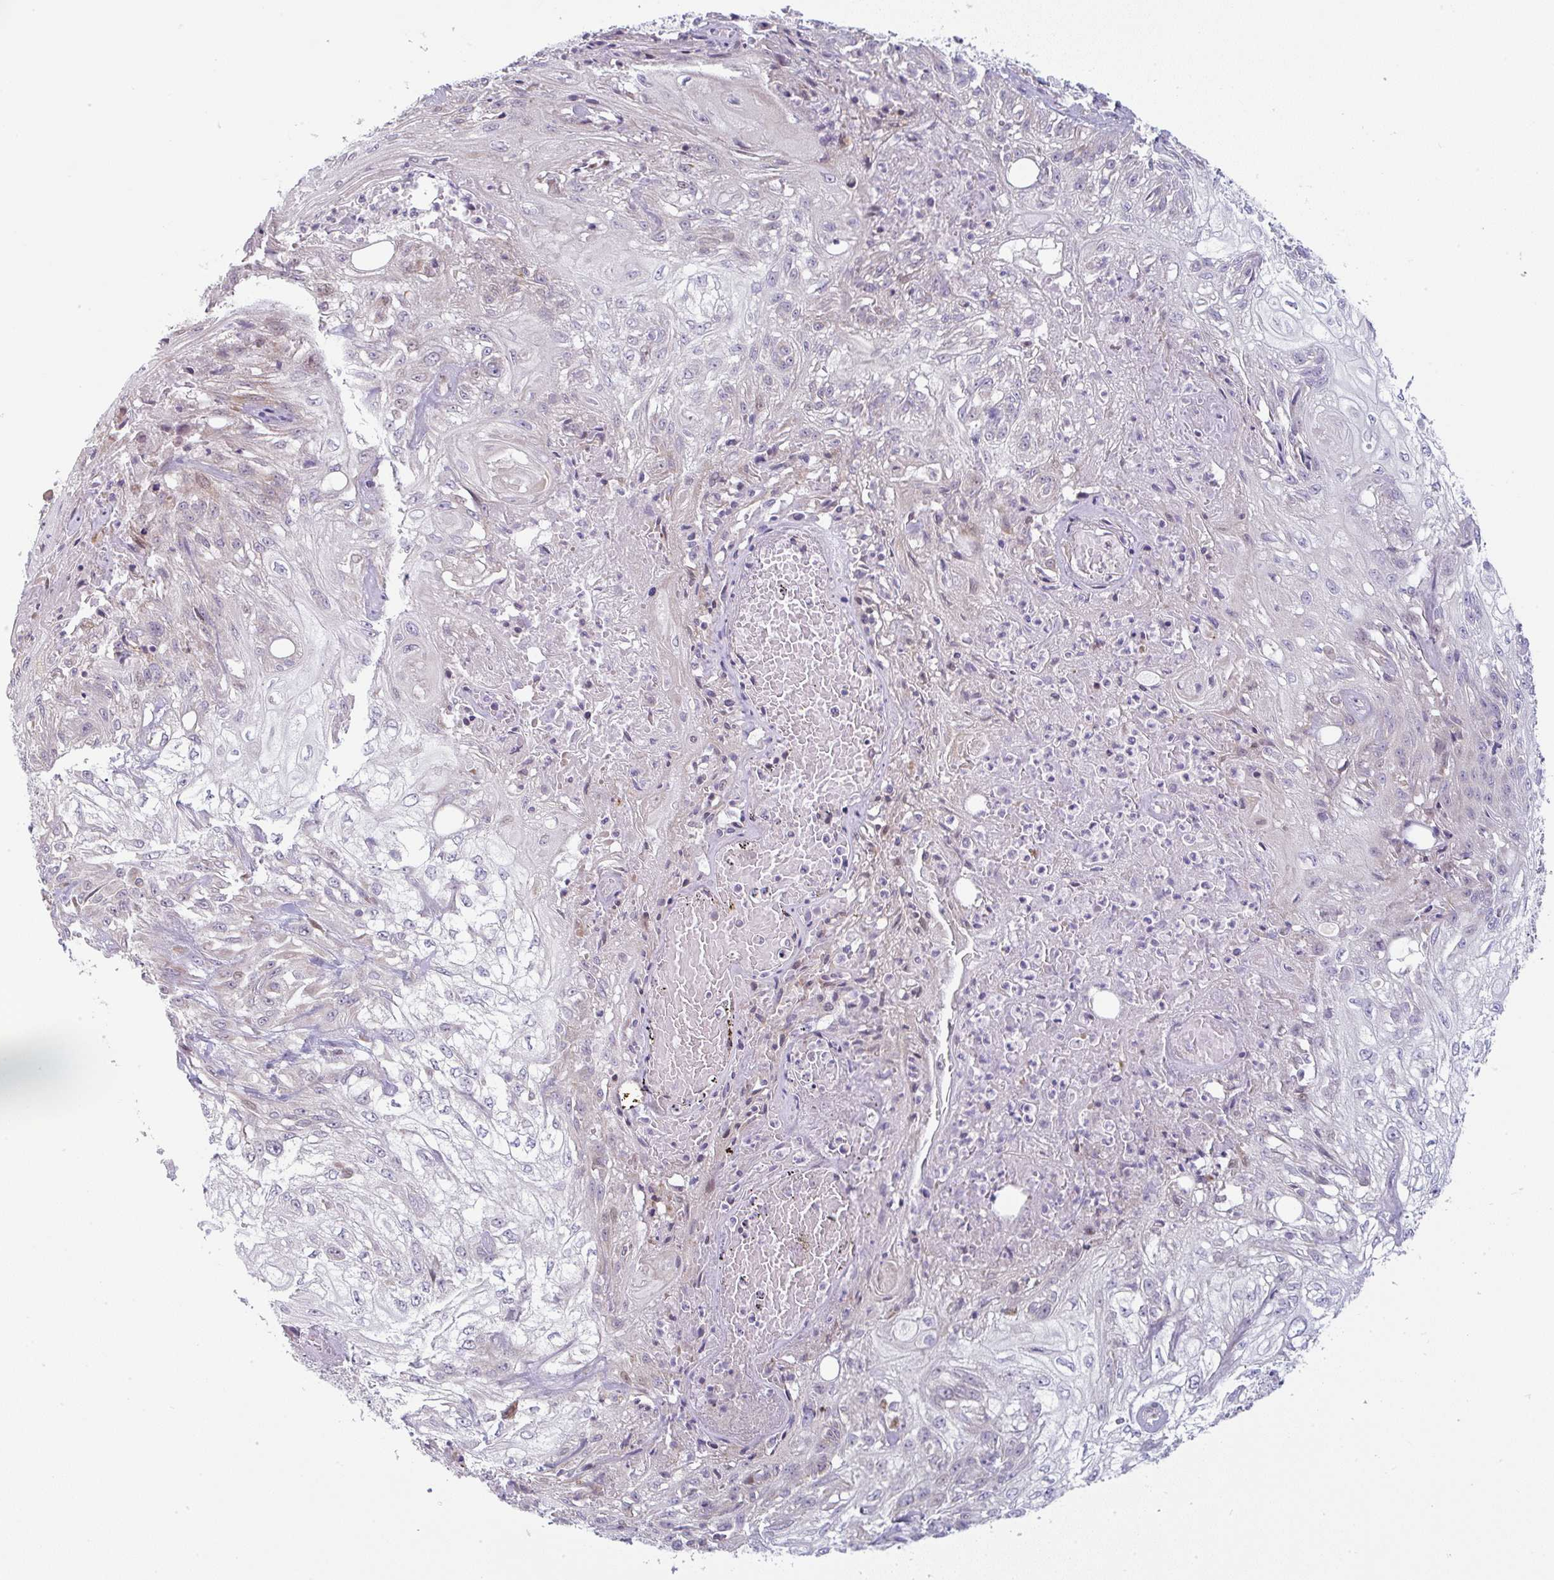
{"staining": {"intensity": "negative", "quantity": "none", "location": "none"}, "tissue": "skin cancer", "cell_type": "Tumor cells", "image_type": "cancer", "snomed": [{"axis": "morphology", "description": "Squamous cell carcinoma, NOS"}, {"axis": "morphology", "description": "Squamous cell carcinoma, metastatic, NOS"}, {"axis": "topography", "description": "Skin"}, {"axis": "topography", "description": "Lymph node"}], "caption": "An immunohistochemistry histopathology image of skin squamous cell carcinoma is shown. There is no staining in tumor cells of skin squamous cell carcinoma.", "gene": "MOB1A", "patient": {"sex": "male", "age": 75}}